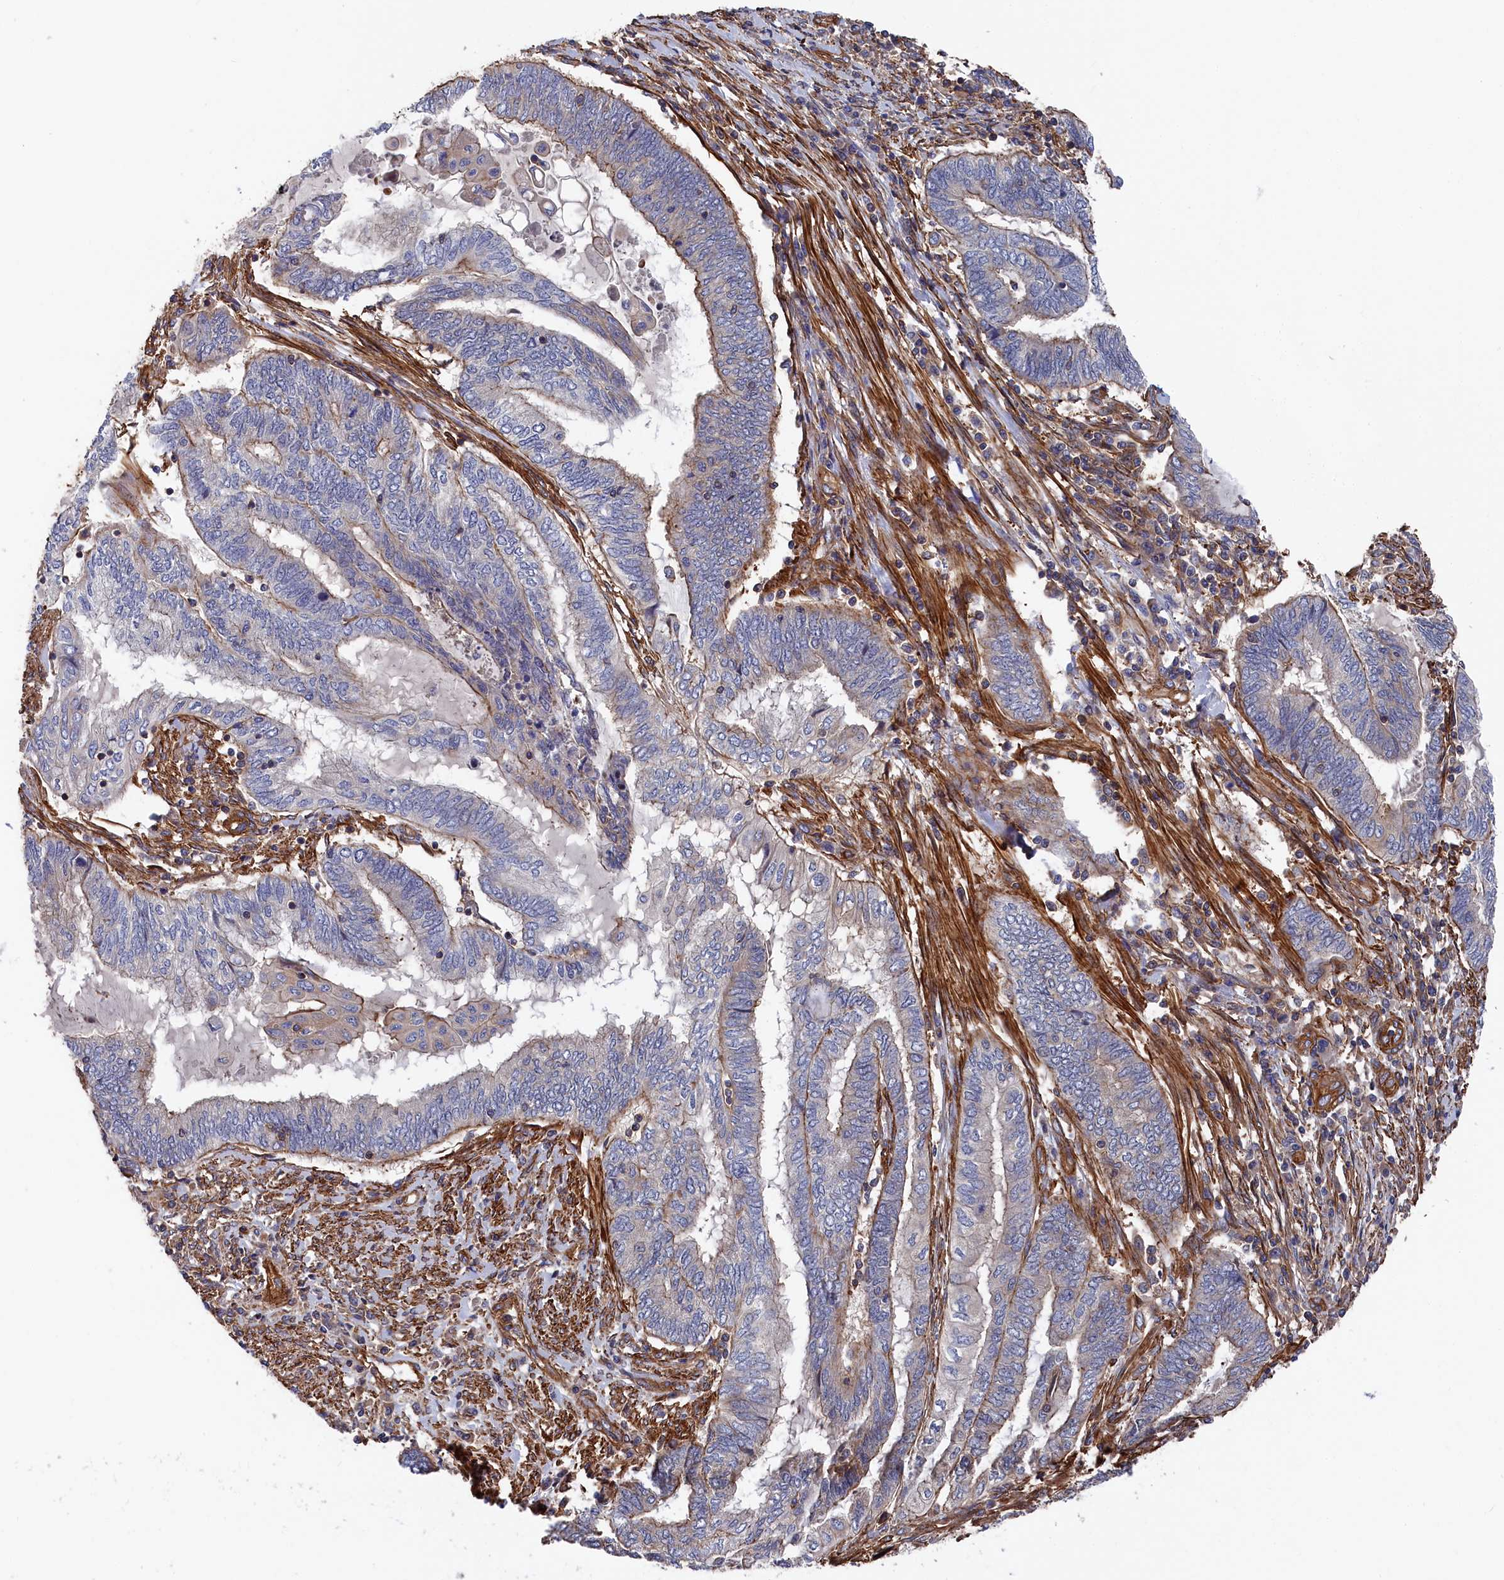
{"staining": {"intensity": "moderate", "quantity": "<25%", "location": "cytoplasmic/membranous"}, "tissue": "endometrial cancer", "cell_type": "Tumor cells", "image_type": "cancer", "snomed": [{"axis": "morphology", "description": "Adenocarcinoma, NOS"}, {"axis": "topography", "description": "Uterus"}, {"axis": "topography", "description": "Endometrium"}], "caption": "The image reveals immunohistochemical staining of endometrial cancer (adenocarcinoma). There is moderate cytoplasmic/membranous staining is seen in about <25% of tumor cells.", "gene": "LDHD", "patient": {"sex": "female", "age": 70}}